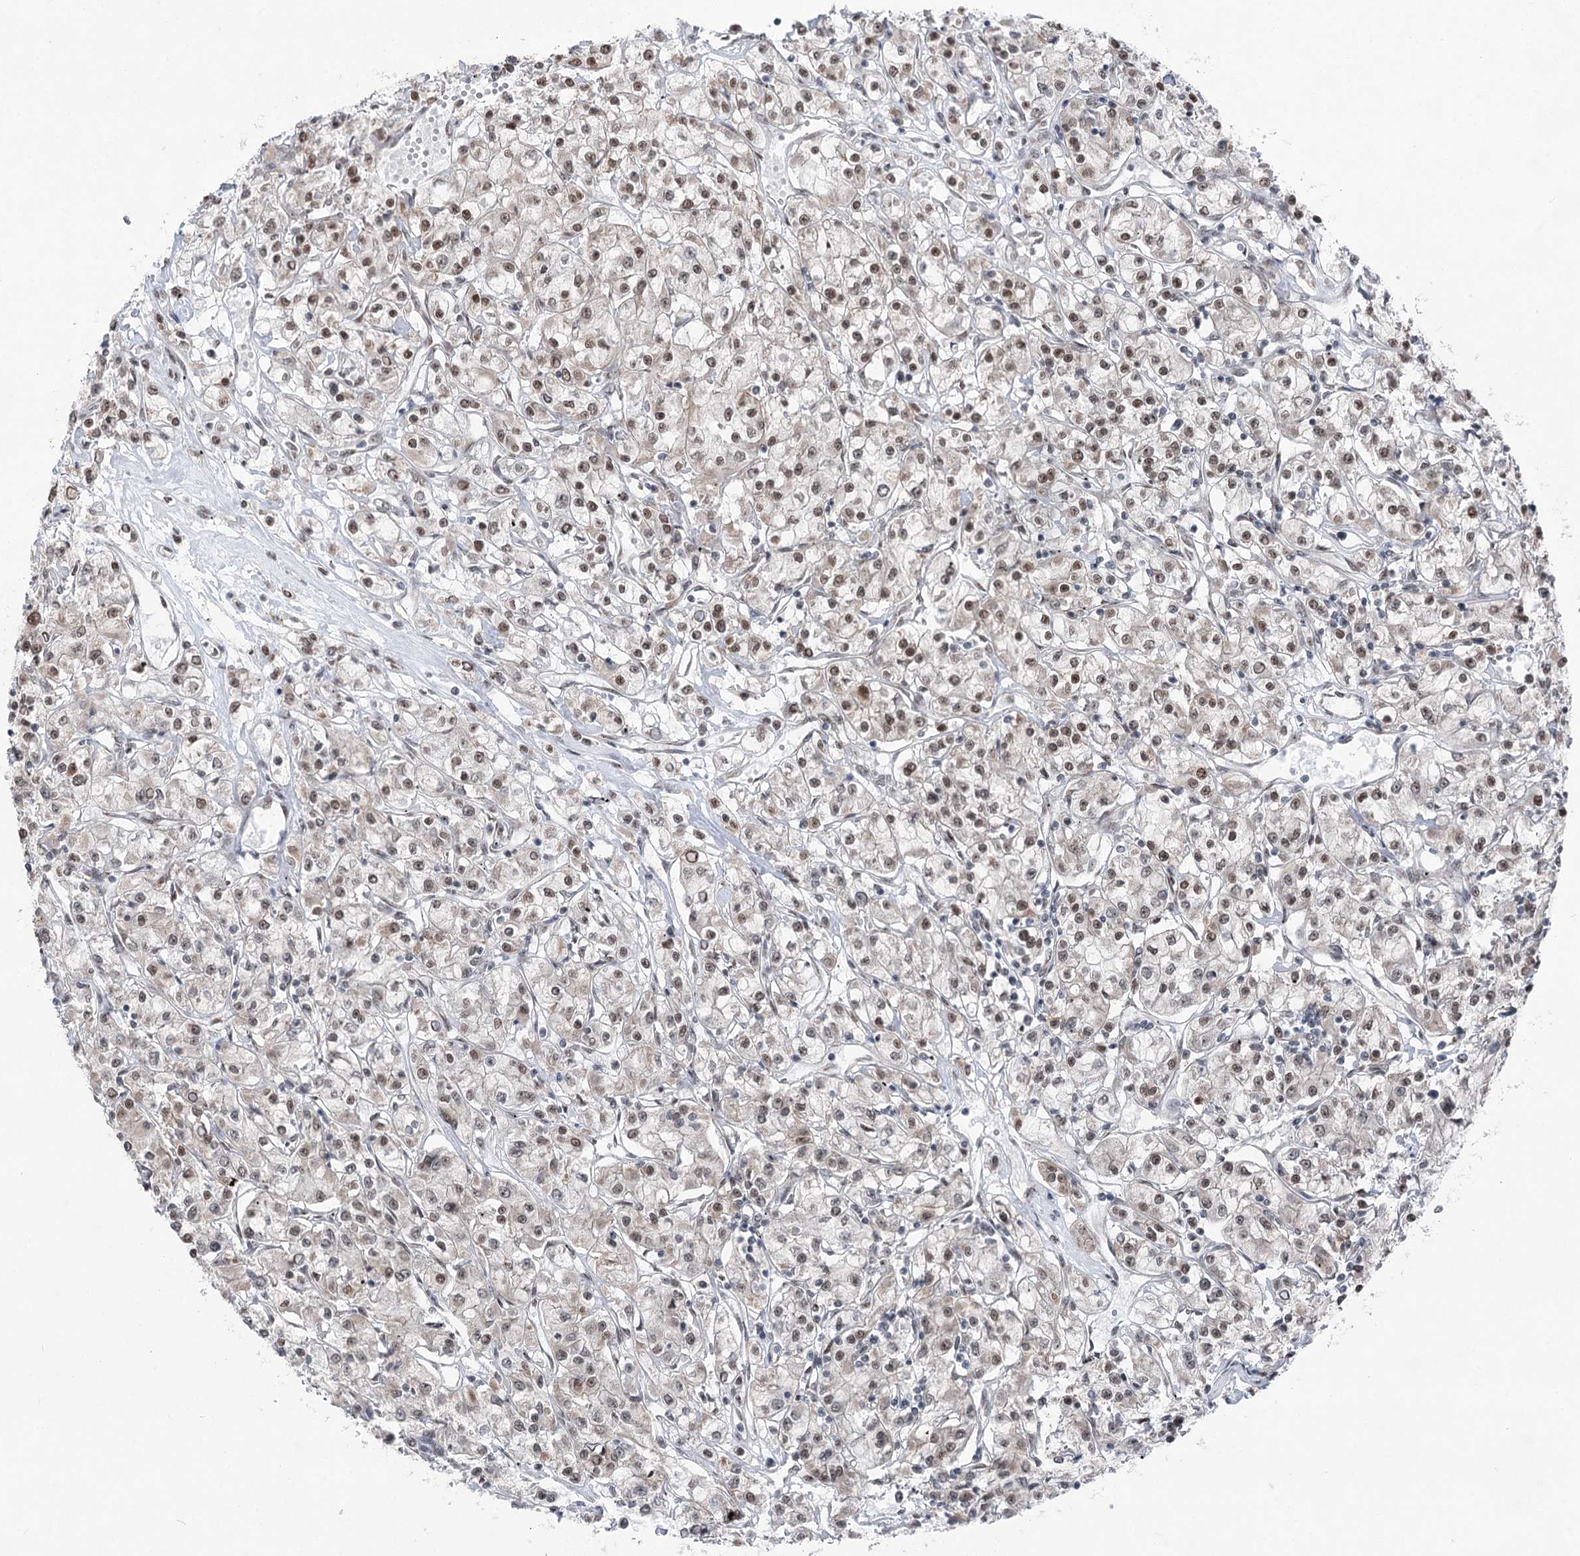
{"staining": {"intensity": "moderate", "quantity": "25%-75%", "location": "cytoplasmic/membranous,nuclear"}, "tissue": "renal cancer", "cell_type": "Tumor cells", "image_type": "cancer", "snomed": [{"axis": "morphology", "description": "Adenocarcinoma, NOS"}, {"axis": "topography", "description": "Kidney"}], "caption": "Renal cancer (adenocarcinoma) tissue demonstrates moderate cytoplasmic/membranous and nuclear expression in approximately 25%-75% of tumor cells", "gene": "ZCCHC8", "patient": {"sex": "female", "age": 59}}